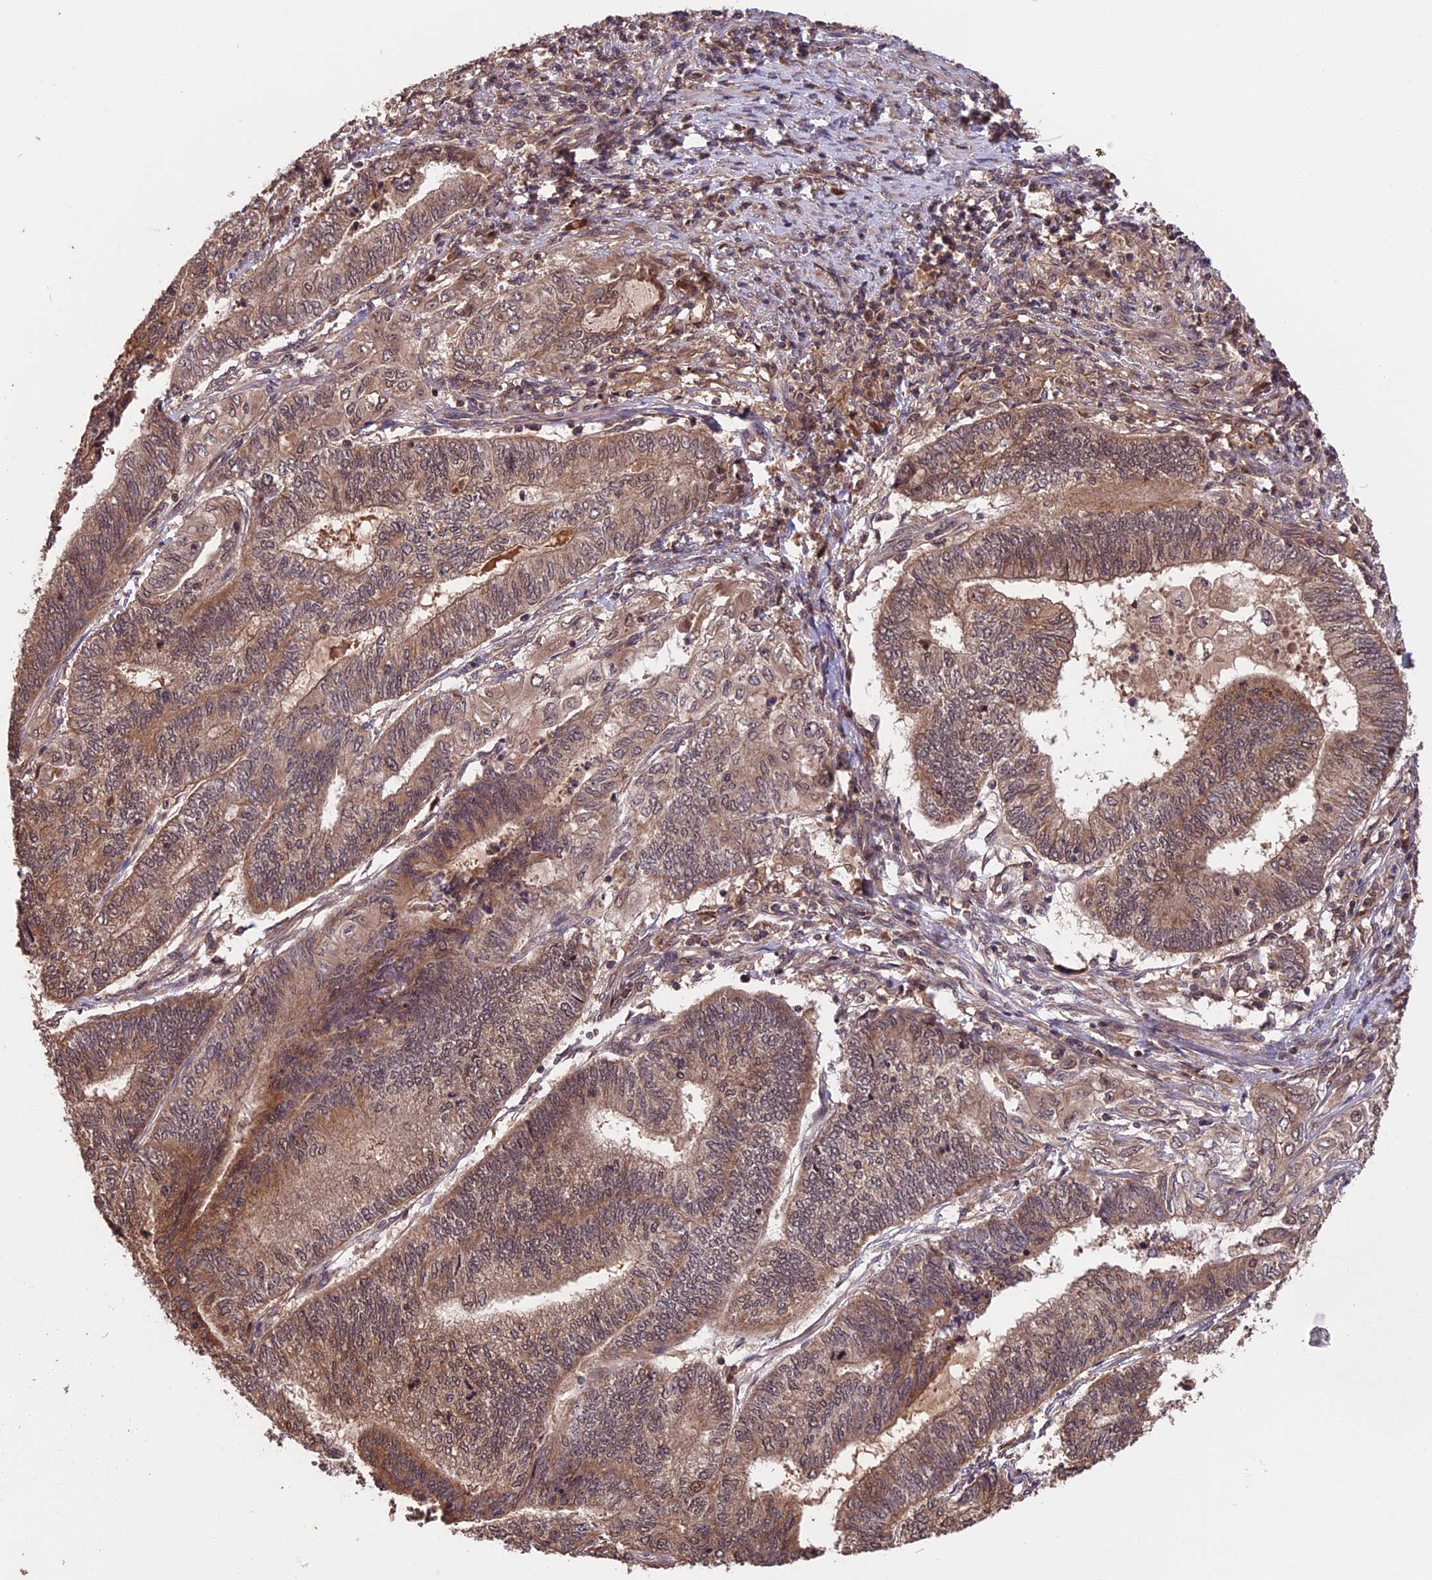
{"staining": {"intensity": "moderate", "quantity": ">75%", "location": "cytoplasmic/membranous"}, "tissue": "endometrial cancer", "cell_type": "Tumor cells", "image_type": "cancer", "snomed": [{"axis": "morphology", "description": "Adenocarcinoma, NOS"}, {"axis": "topography", "description": "Uterus"}, {"axis": "topography", "description": "Endometrium"}], "caption": "Immunohistochemical staining of human adenocarcinoma (endometrial) reveals moderate cytoplasmic/membranous protein expression in about >75% of tumor cells. (brown staining indicates protein expression, while blue staining denotes nuclei).", "gene": "ESCO1", "patient": {"sex": "female", "age": 70}}